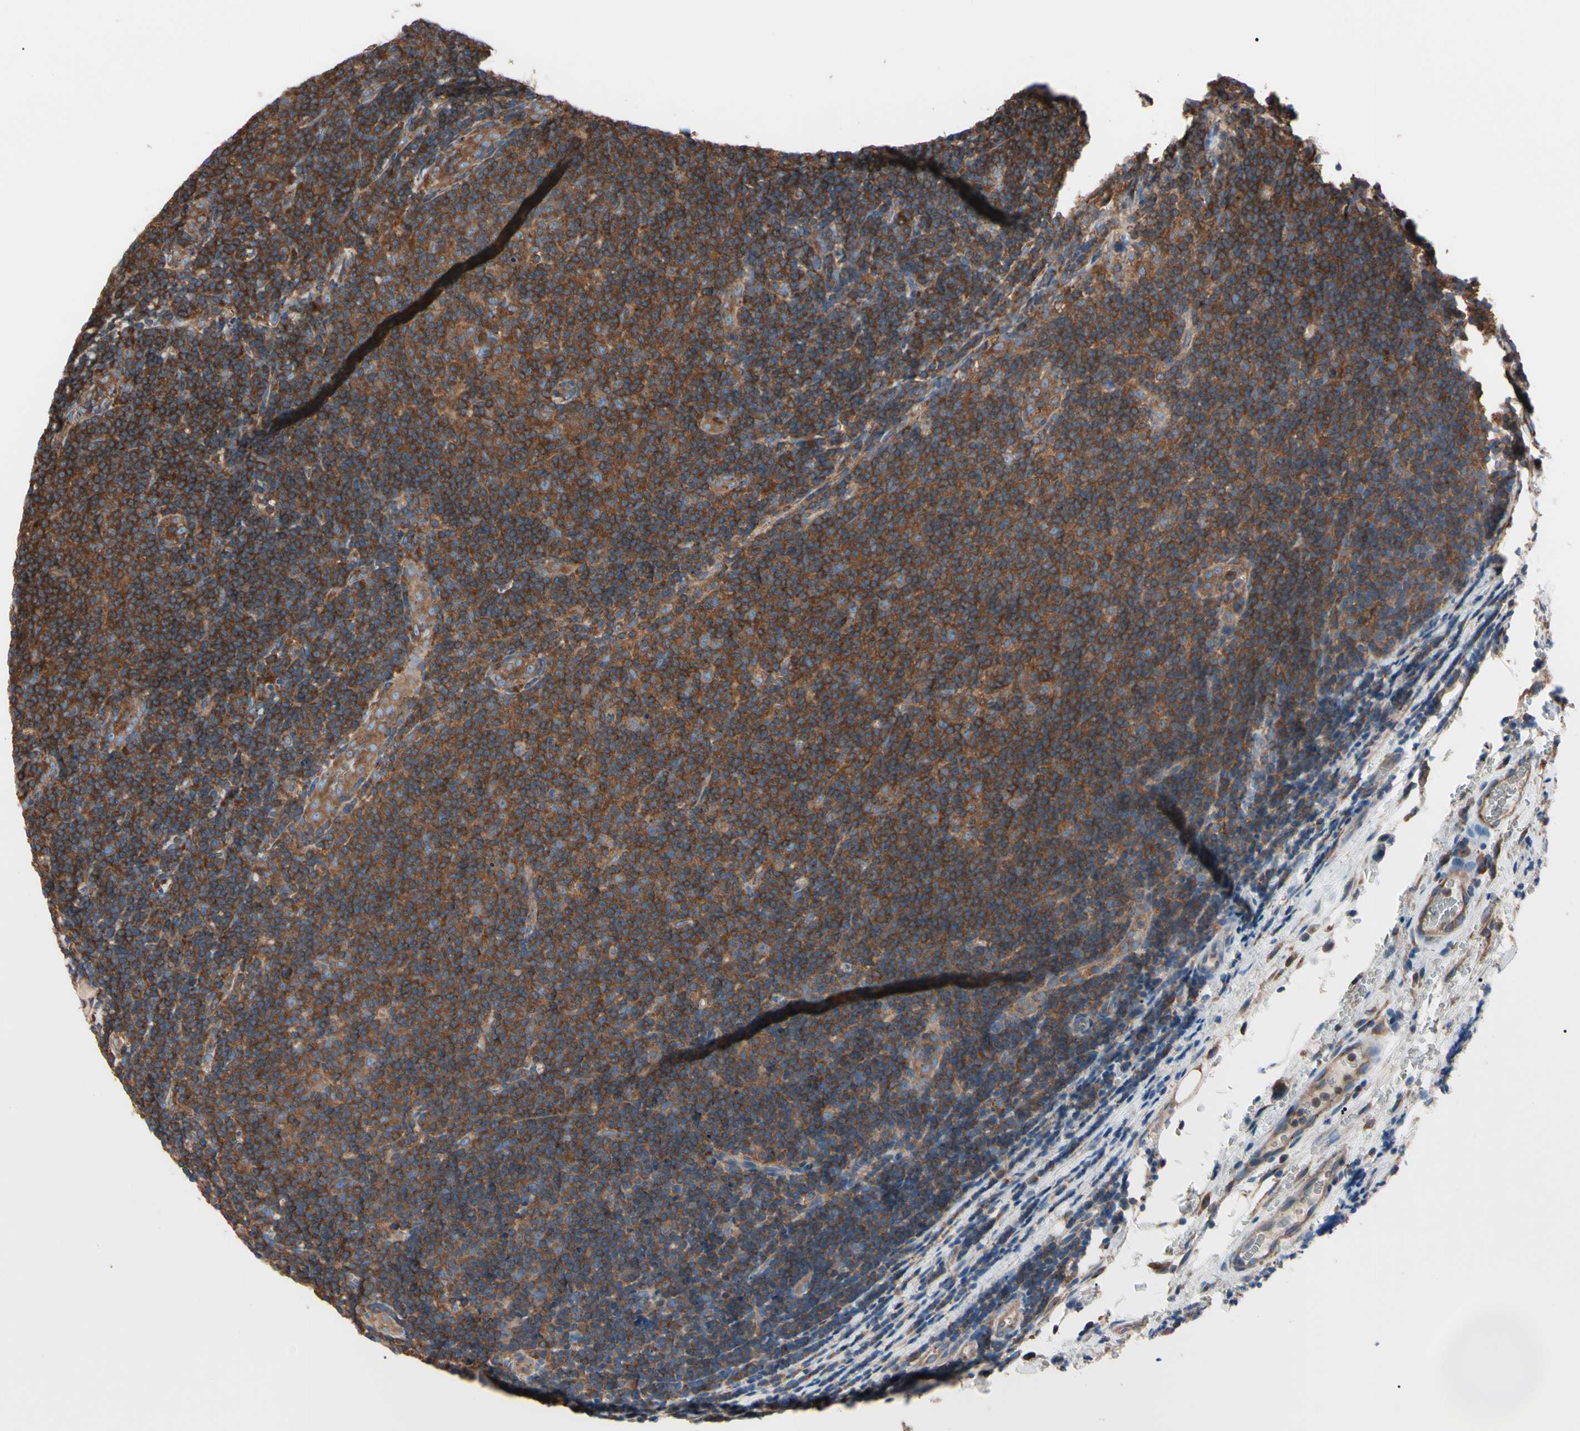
{"staining": {"intensity": "moderate", "quantity": ">75%", "location": "cytoplasmic/membranous"}, "tissue": "lymphoma", "cell_type": "Tumor cells", "image_type": "cancer", "snomed": [{"axis": "morphology", "description": "Malignant lymphoma, non-Hodgkin's type, Low grade"}, {"axis": "topography", "description": "Lymph node"}], "caption": "Protein expression analysis of human lymphoma reveals moderate cytoplasmic/membranous staining in about >75% of tumor cells.", "gene": "PRKACA", "patient": {"sex": "male", "age": 83}}